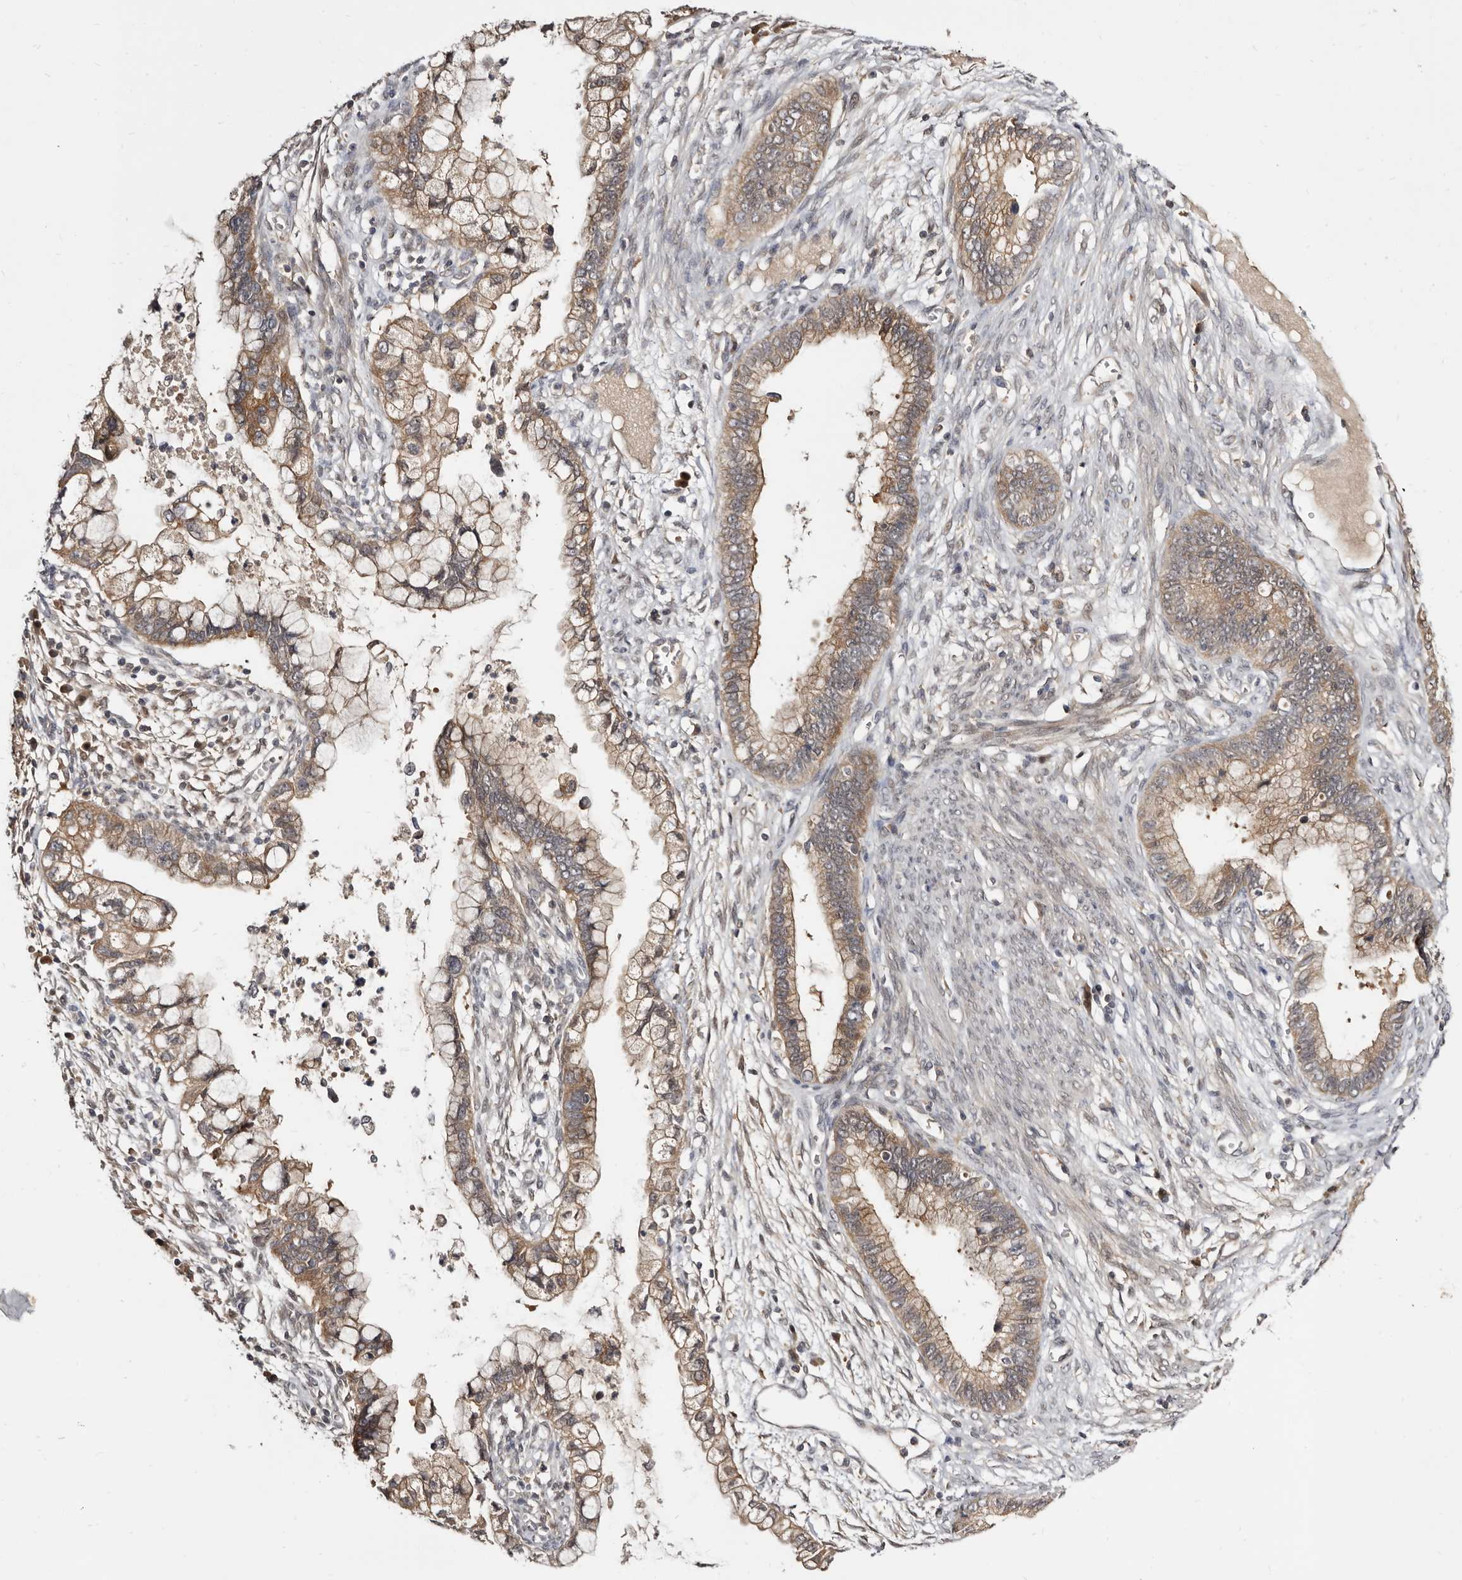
{"staining": {"intensity": "weak", "quantity": ">75%", "location": "cytoplasmic/membranous"}, "tissue": "cervical cancer", "cell_type": "Tumor cells", "image_type": "cancer", "snomed": [{"axis": "morphology", "description": "Adenocarcinoma, NOS"}, {"axis": "topography", "description": "Cervix"}], "caption": "About >75% of tumor cells in cervical cancer (adenocarcinoma) demonstrate weak cytoplasmic/membranous protein staining as visualized by brown immunohistochemical staining.", "gene": "INAVA", "patient": {"sex": "female", "age": 44}}